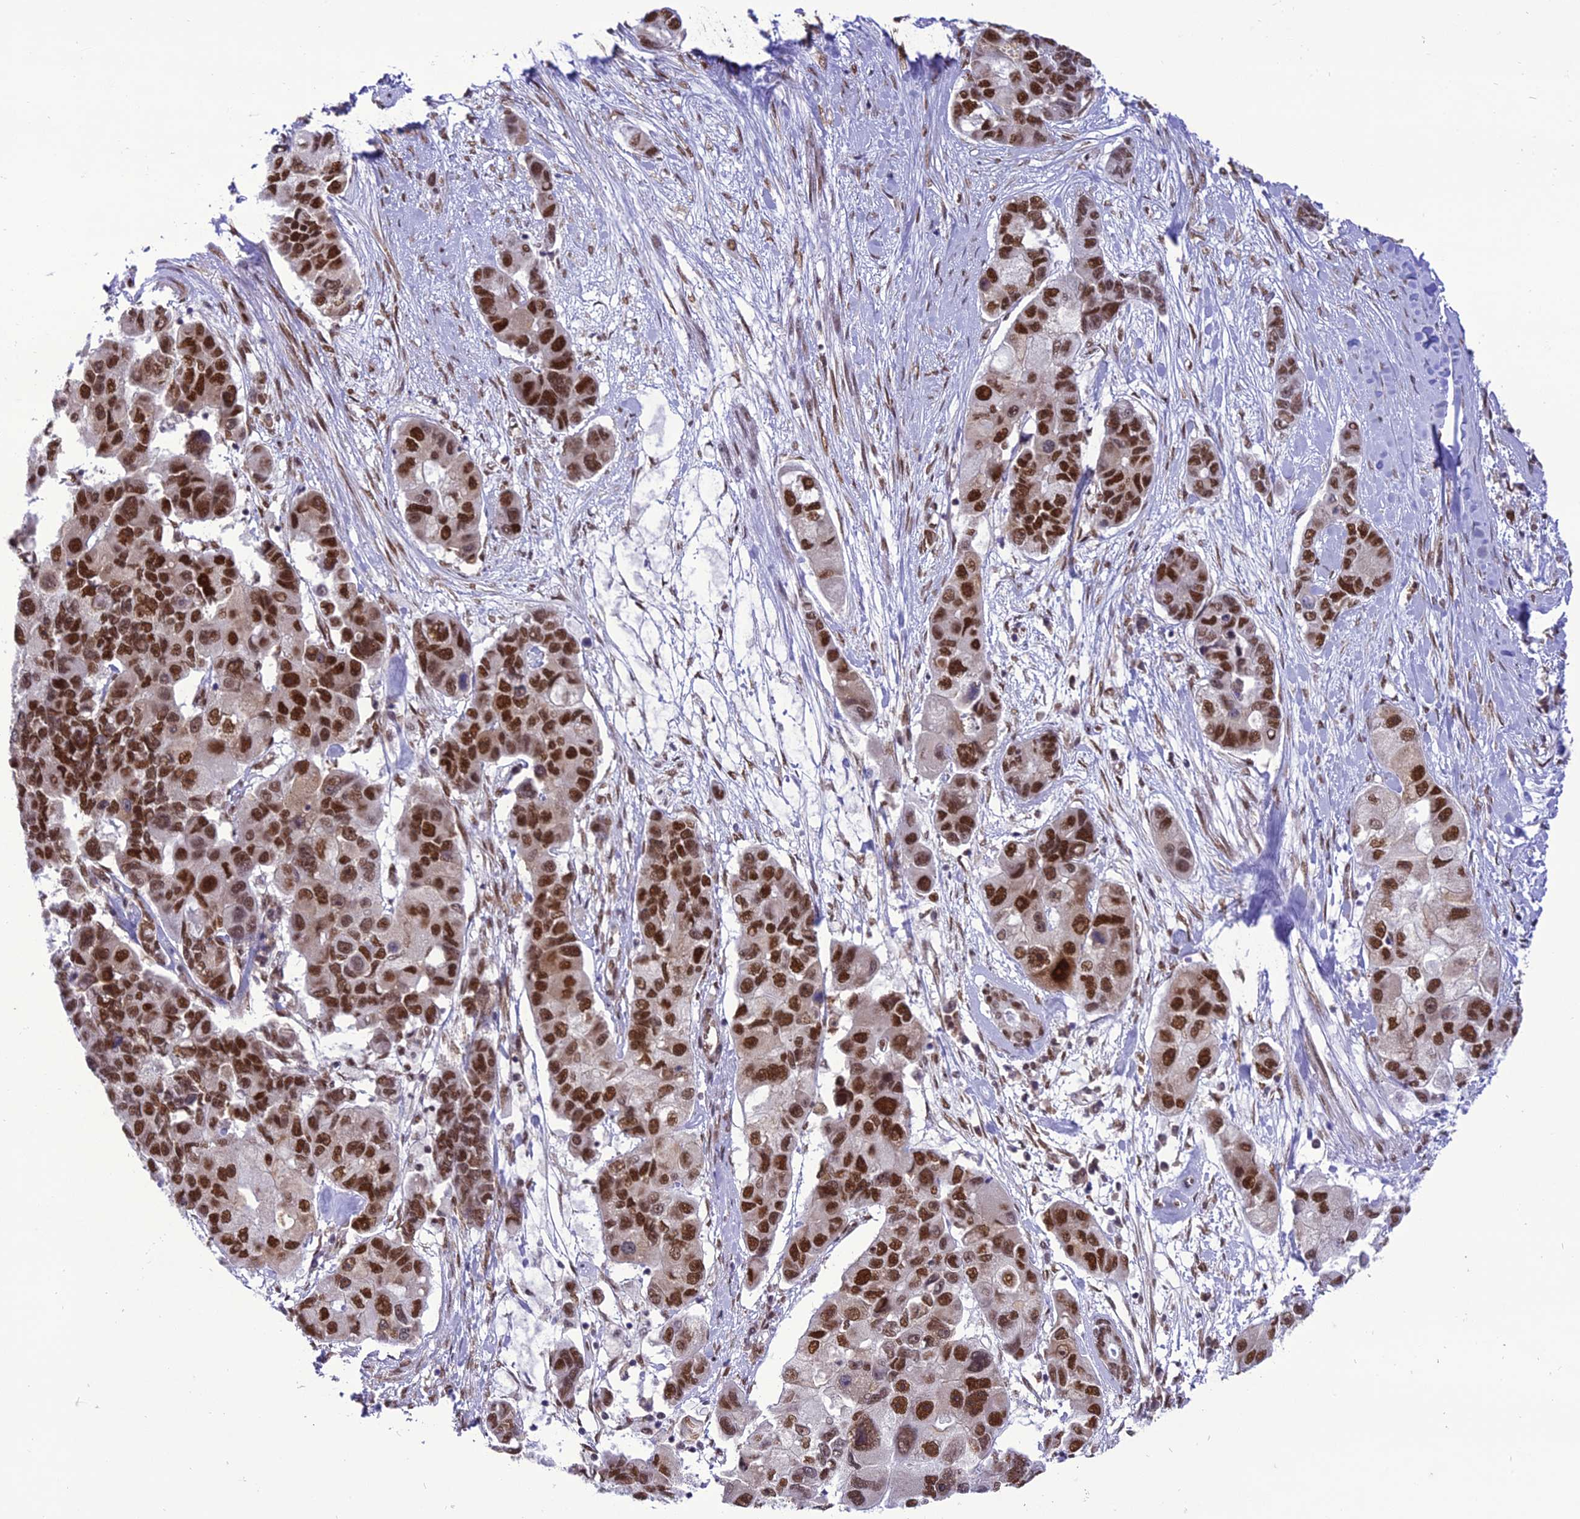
{"staining": {"intensity": "strong", "quantity": ">75%", "location": "nuclear"}, "tissue": "lung cancer", "cell_type": "Tumor cells", "image_type": "cancer", "snomed": [{"axis": "morphology", "description": "Adenocarcinoma, NOS"}, {"axis": "topography", "description": "Lung"}], "caption": "IHC photomicrograph of neoplastic tissue: lung adenocarcinoma stained using immunohistochemistry (IHC) reveals high levels of strong protein expression localized specifically in the nuclear of tumor cells, appearing as a nuclear brown color.", "gene": "DDX1", "patient": {"sex": "female", "age": 54}}